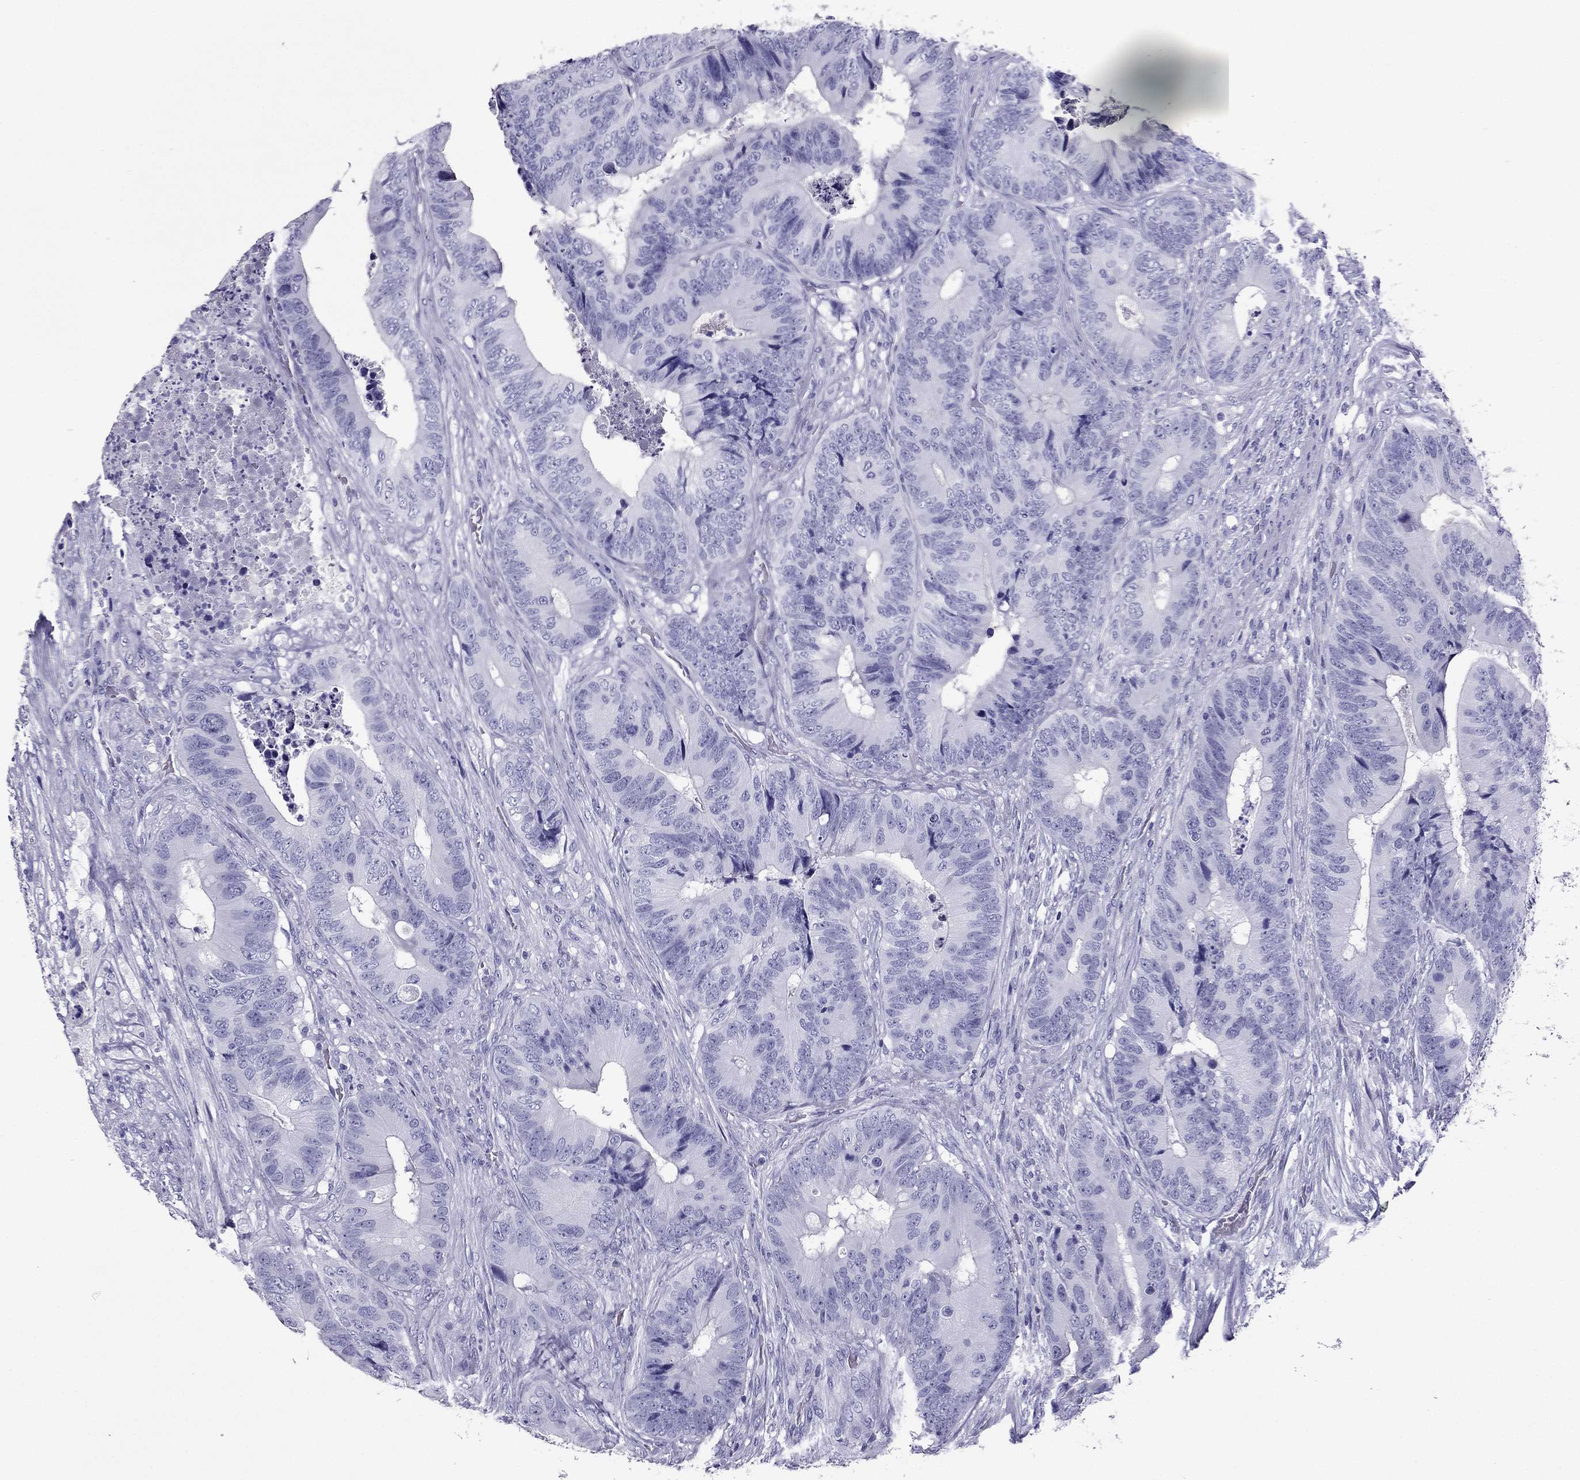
{"staining": {"intensity": "negative", "quantity": "none", "location": "none"}, "tissue": "colorectal cancer", "cell_type": "Tumor cells", "image_type": "cancer", "snomed": [{"axis": "morphology", "description": "Adenocarcinoma, NOS"}, {"axis": "topography", "description": "Colon"}], "caption": "High magnification brightfield microscopy of adenocarcinoma (colorectal) stained with DAB (3,3'-diaminobenzidine) (brown) and counterstained with hematoxylin (blue): tumor cells show no significant expression. (Immunohistochemistry, brightfield microscopy, high magnification).", "gene": "PDE6A", "patient": {"sex": "male", "age": 84}}